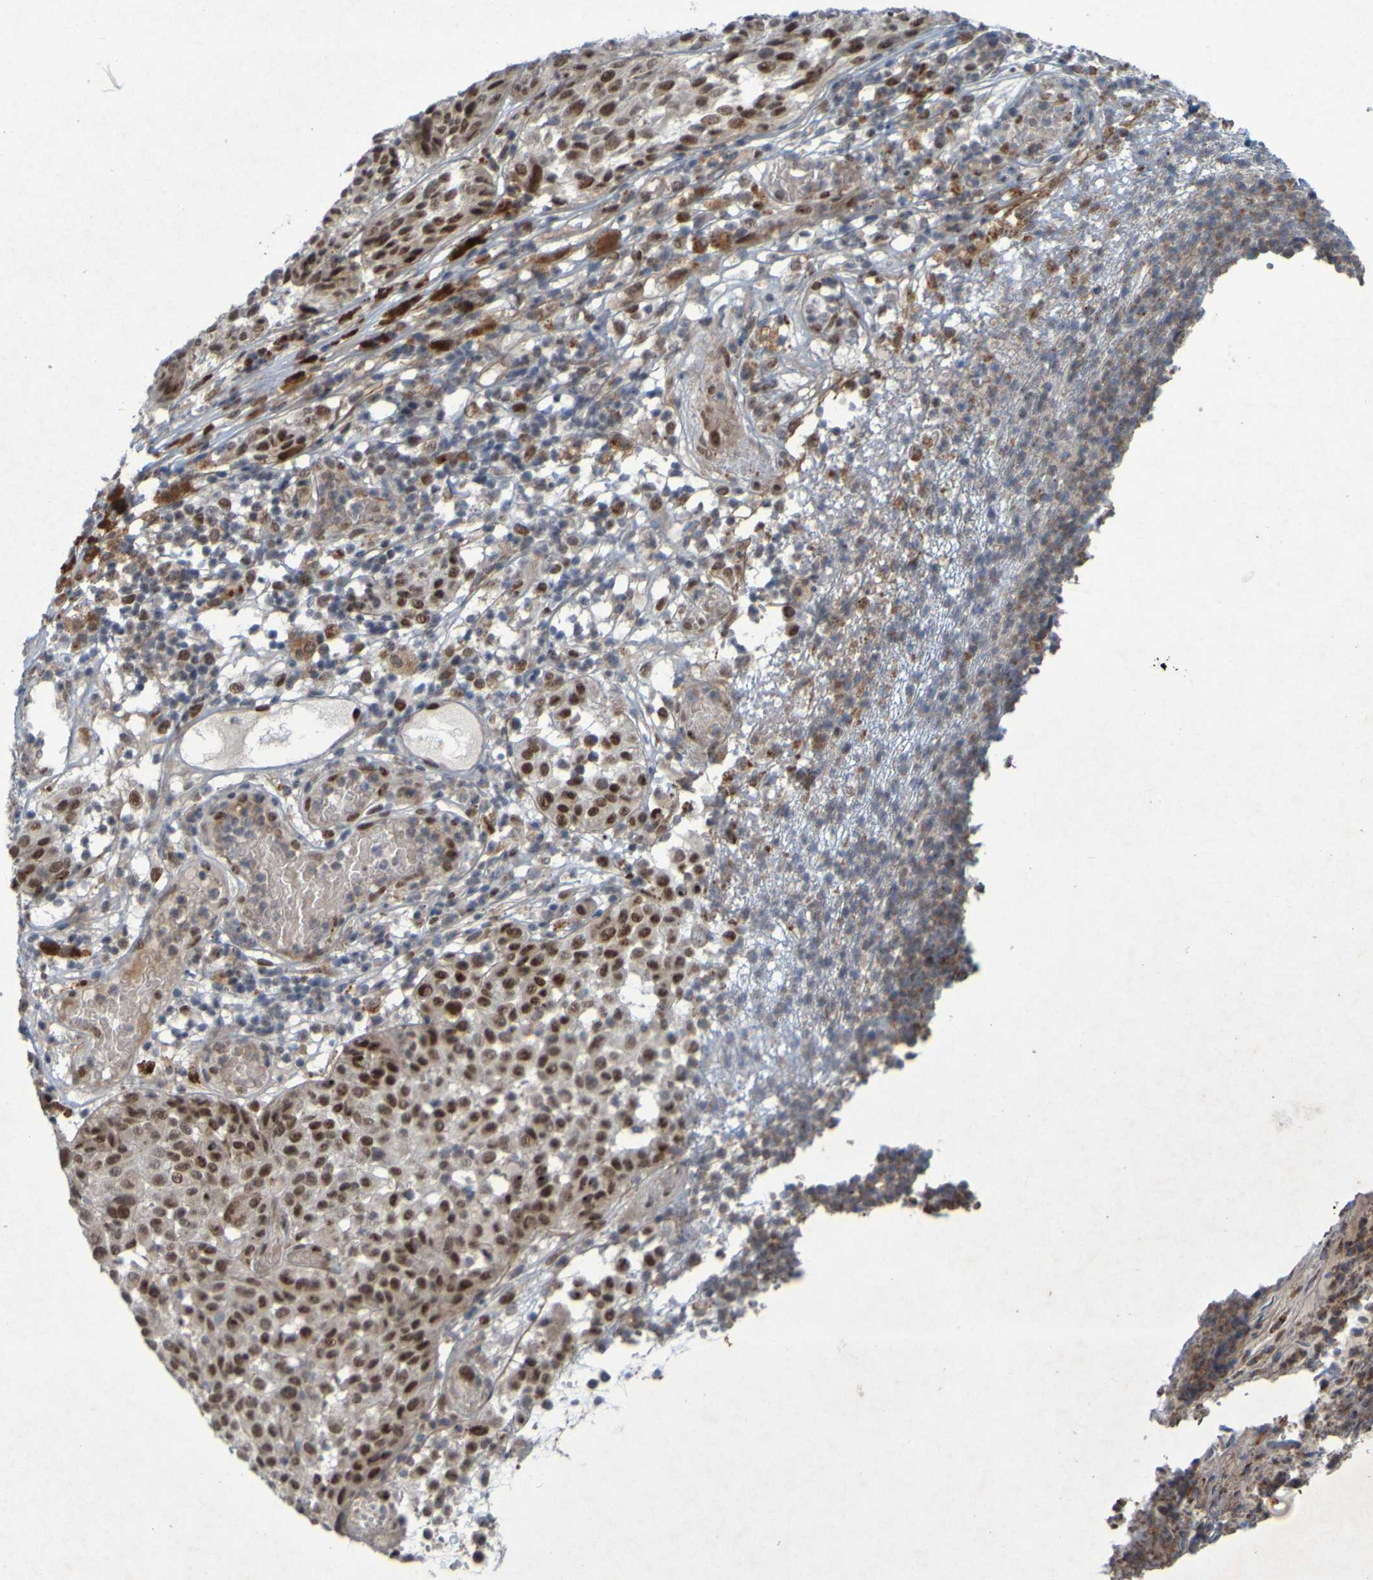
{"staining": {"intensity": "moderate", "quantity": ">75%", "location": "nuclear"}, "tissue": "melanoma", "cell_type": "Tumor cells", "image_type": "cancer", "snomed": [{"axis": "morphology", "description": "Malignant melanoma, NOS"}, {"axis": "topography", "description": "Skin"}], "caption": "Malignant melanoma stained with immunohistochemistry (IHC) reveals moderate nuclear positivity in about >75% of tumor cells. The staining is performed using DAB brown chromogen to label protein expression. The nuclei are counter-stained blue using hematoxylin.", "gene": "MCPH1", "patient": {"sex": "female", "age": 46}}